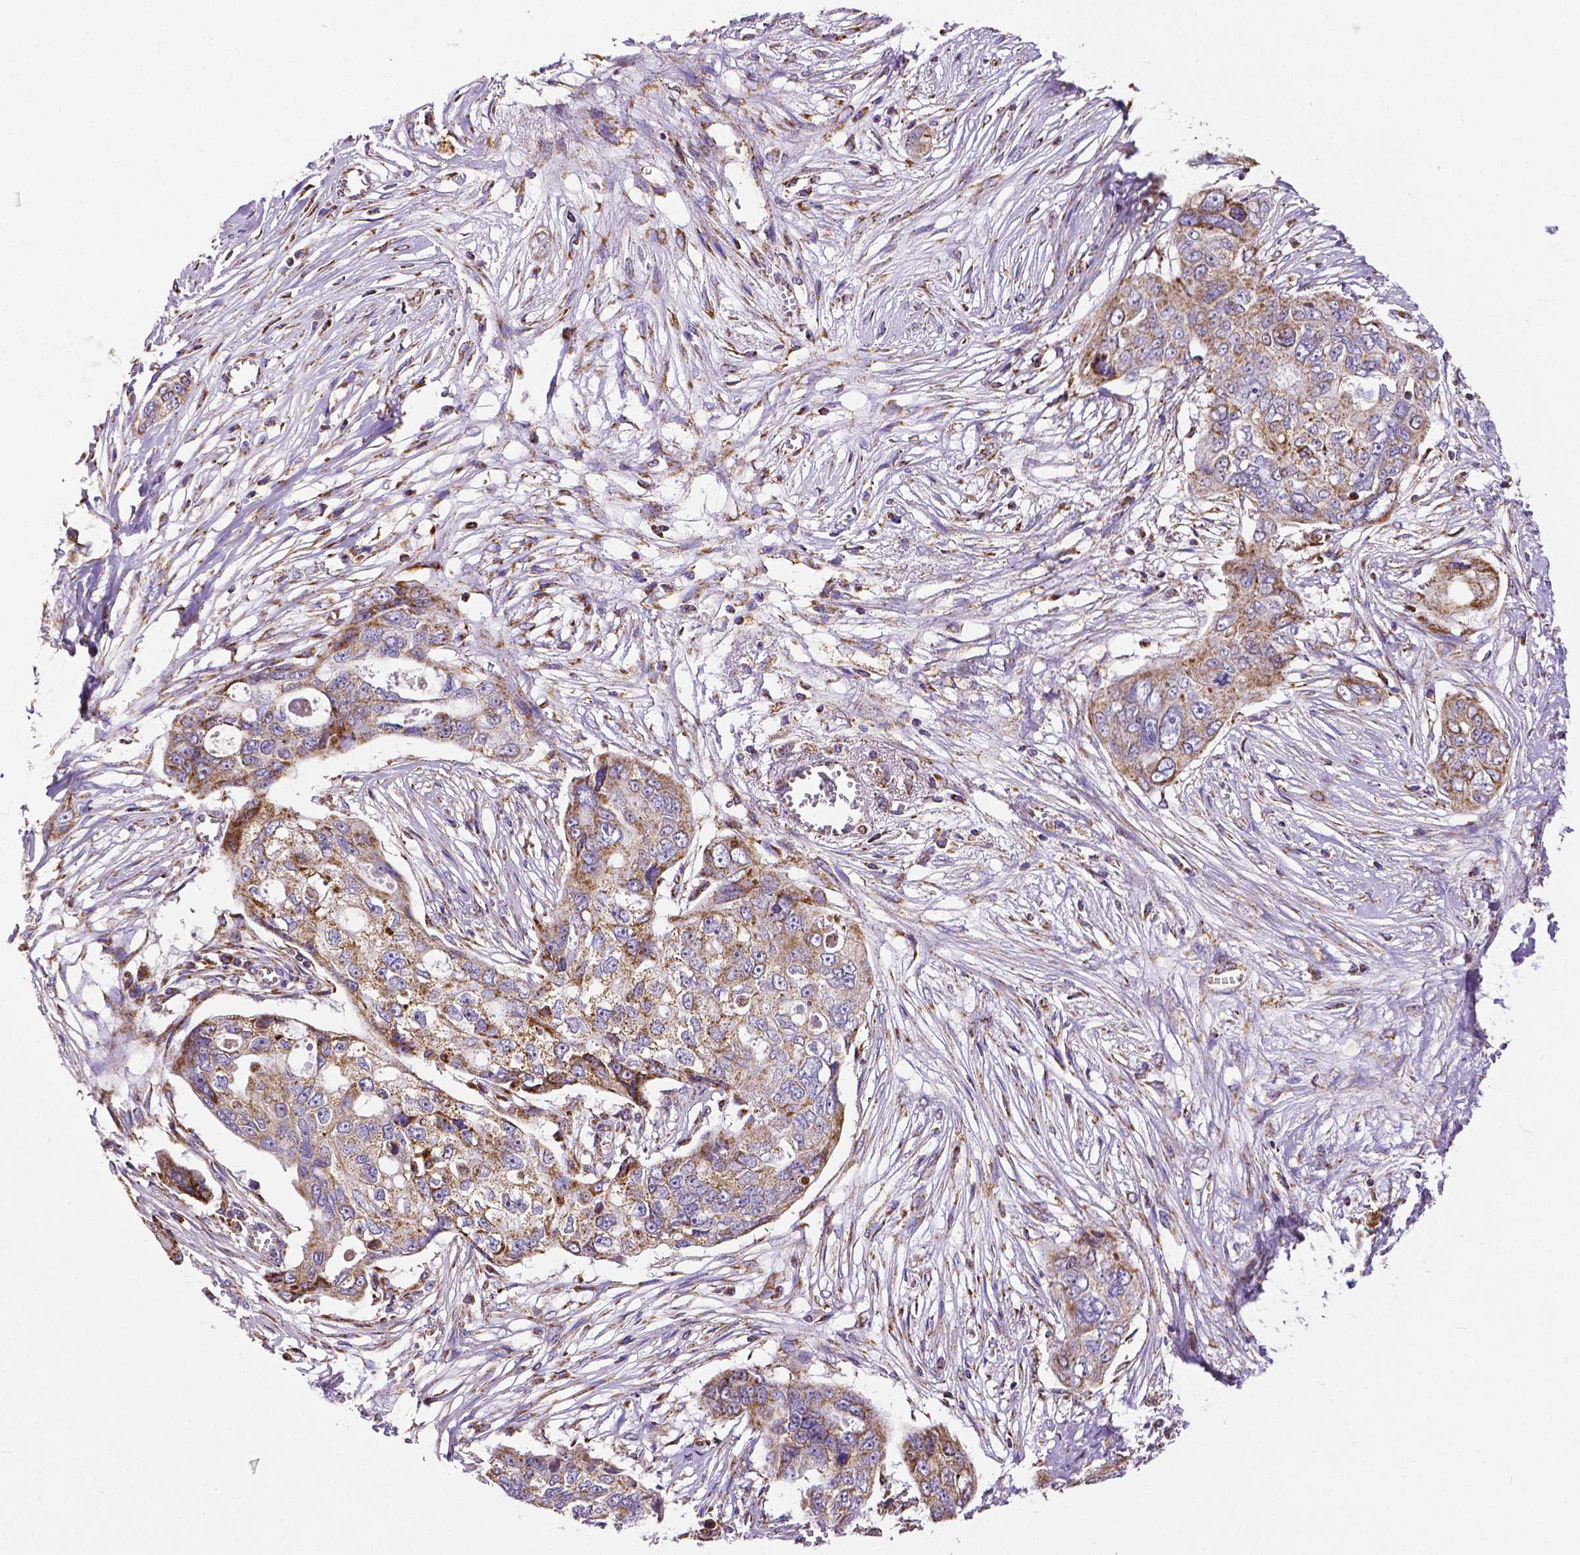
{"staining": {"intensity": "moderate", "quantity": ">75%", "location": "cytoplasmic/membranous"}, "tissue": "ovarian cancer", "cell_type": "Tumor cells", "image_type": "cancer", "snomed": [{"axis": "morphology", "description": "Carcinoma, endometroid"}, {"axis": "topography", "description": "Ovary"}], "caption": "Endometroid carcinoma (ovarian) stained with a protein marker demonstrates moderate staining in tumor cells.", "gene": "MACC1", "patient": {"sex": "female", "age": 70}}